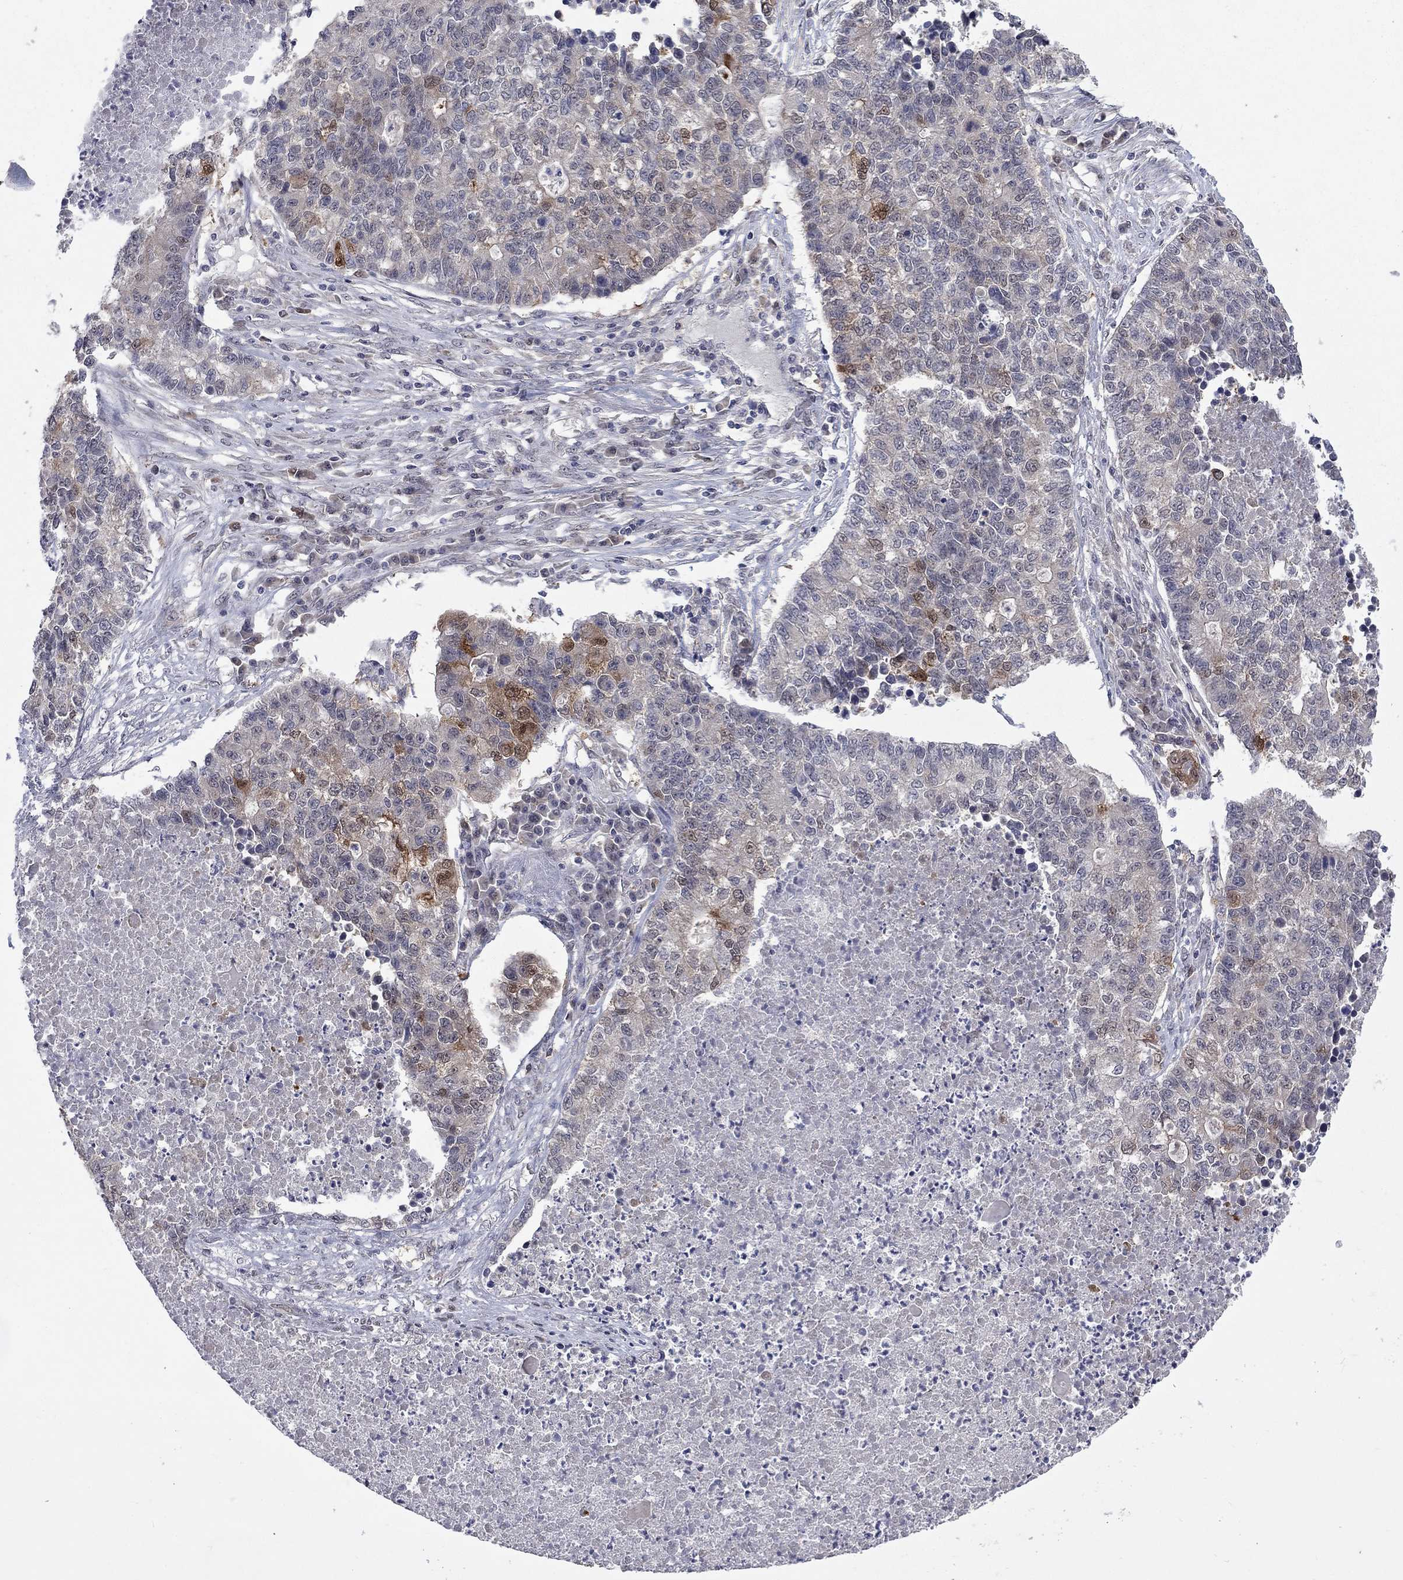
{"staining": {"intensity": "moderate", "quantity": "<25%", "location": "cytoplasmic/membranous,nuclear"}, "tissue": "lung cancer", "cell_type": "Tumor cells", "image_type": "cancer", "snomed": [{"axis": "morphology", "description": "Adenocarcinoma, NOS"}, {"axis": "topography", "description": "Lung"}], "caption": "This is a micrograph of immunohistochemistry (IHC) staining of lung adenocarcinoma, which shows moderate positivity in the cytoplasmic/membranous and nuclear of tumor cells.", "gene": "CBR1", "patient": {"sex": "male", "age": 57}}